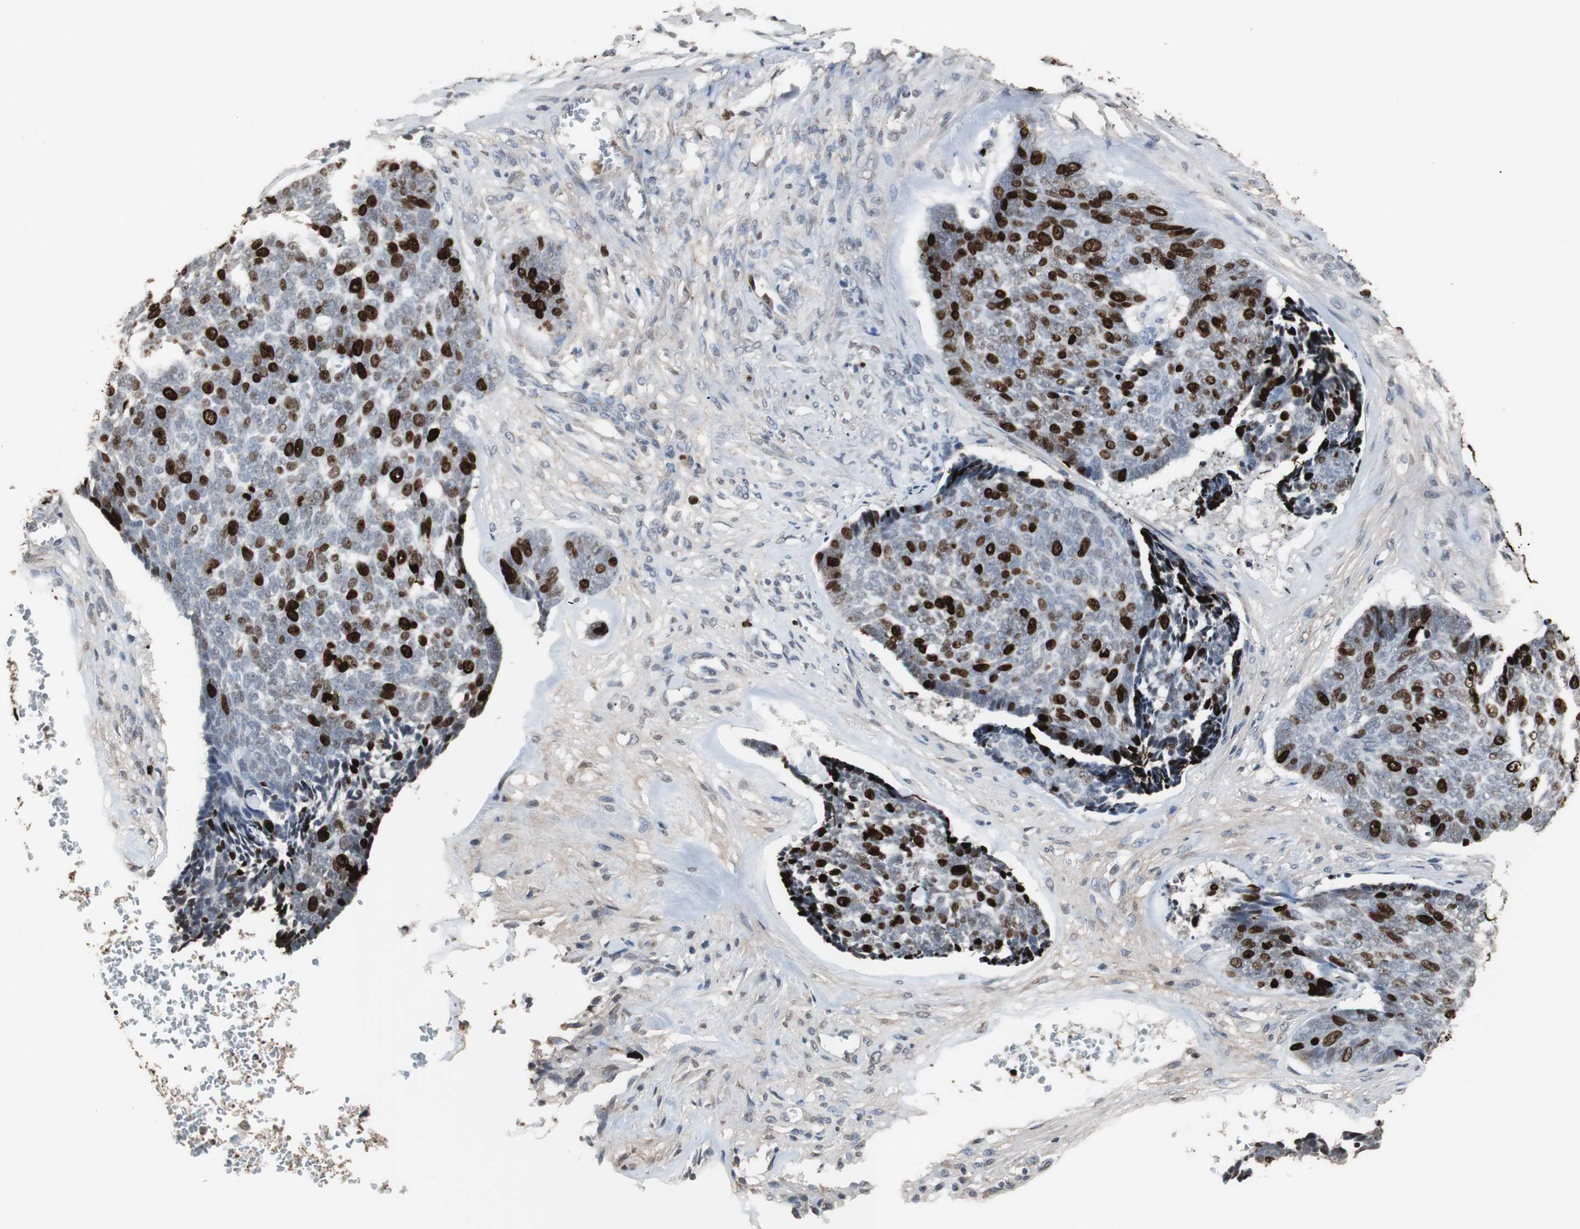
{"staining": {"intensity": "strong", "quantity": "25%-75%", "location": "nuclear"}, "tissue": "skin cancer", "cell_type": "Tumor cells", "image_type": "cancer", "snomed": [{"axis": "morphology", "description": "Basal cell carcinoma"}, {"axis": "topography", "description": "Skin"}], "caption": "A brown stain highlights strong nuclear staining of a protein in skin cancer (basal cell carcinoma) tumor cells.", "gene": "TOP2A", "patient": {"sex": "male", "age": 84}}